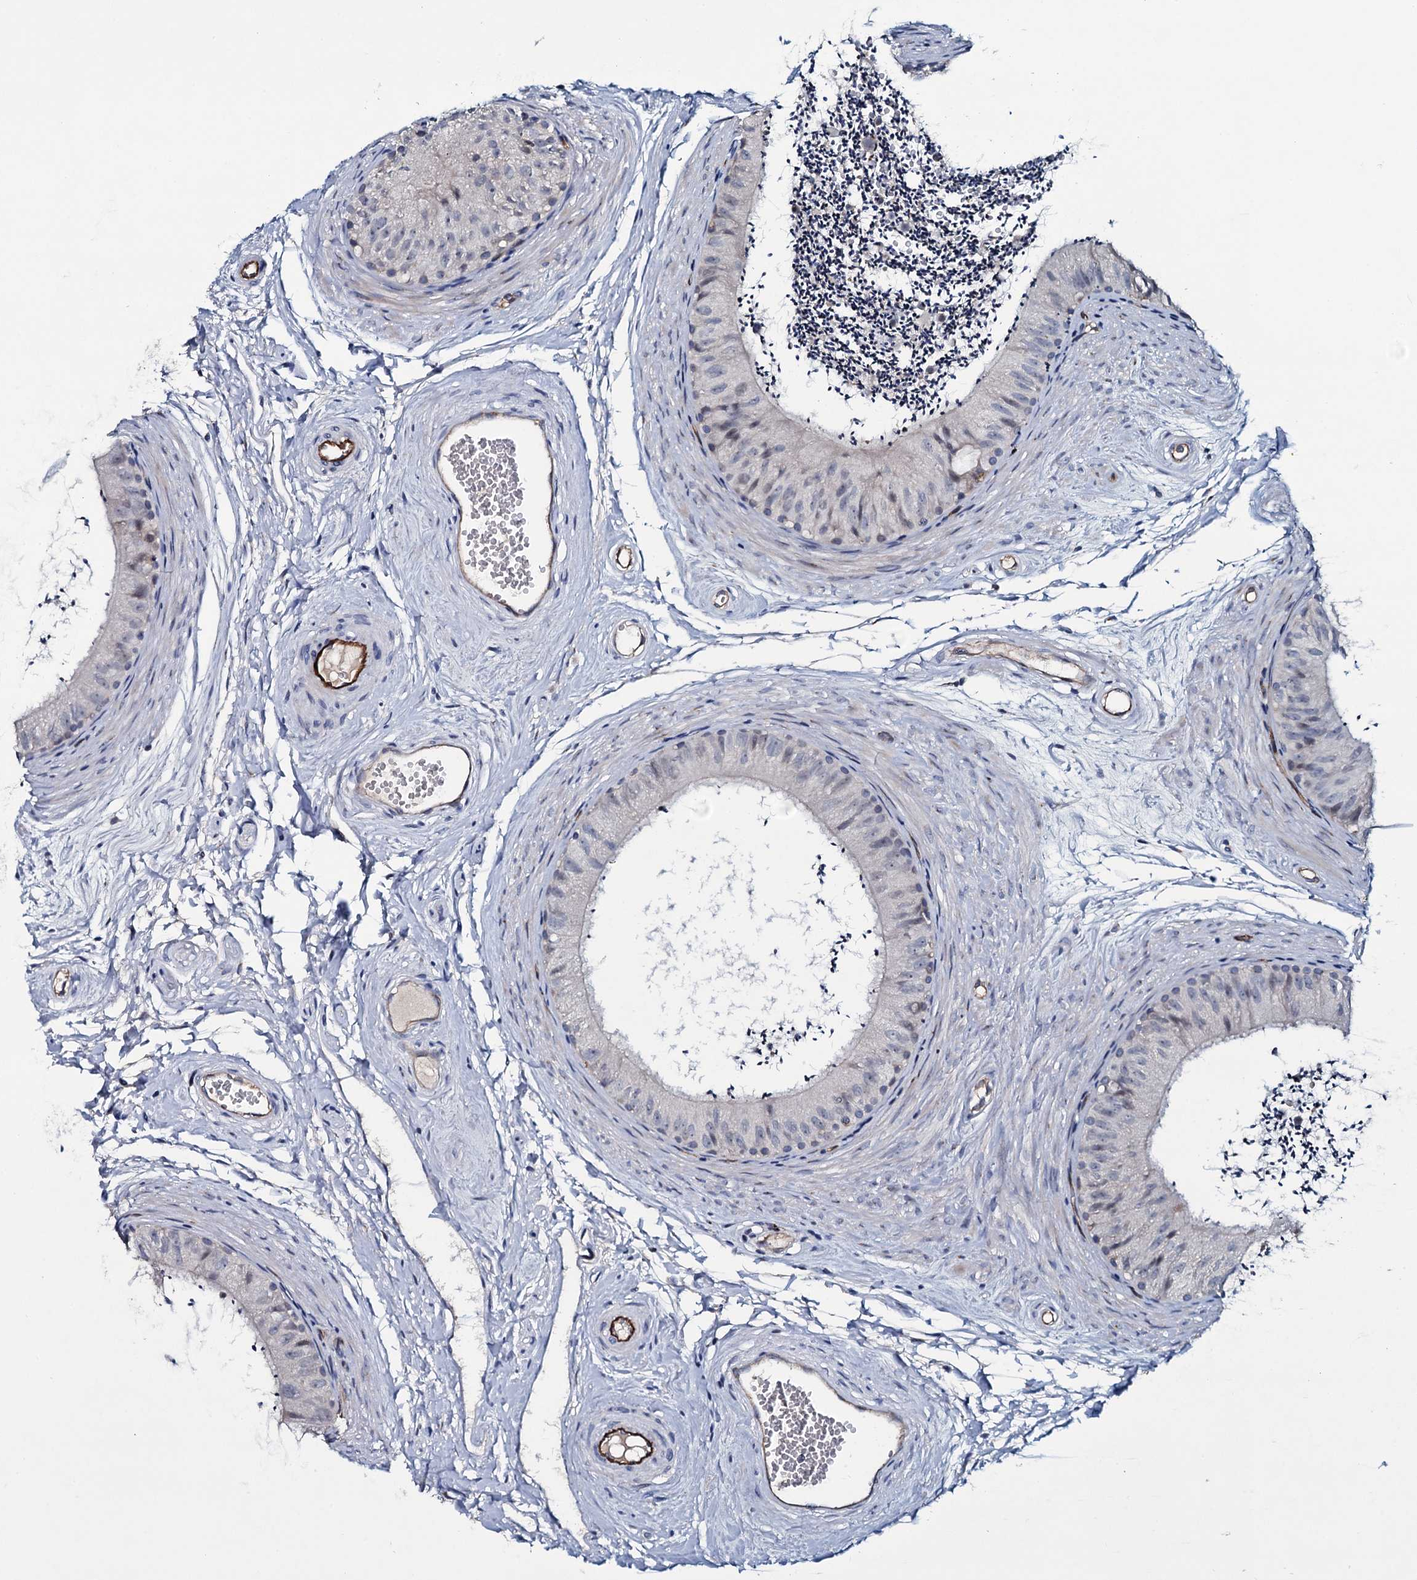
{"staining": {"intensity": "negative", "quantity": "none", "location": "none"}, "tissue": "epididymis", "cell_type": "Glandular cells", "image_type": "normal", "snomed": [{"axis": "morphology", "description": "Normal tissue, NOS"}, {"axis": "topography", "description": "Epididymis"}], "caption": "This is an IHC photomicrograph of benign human epididymis. There is no positivity in glandular cells.", "gene": "CLEC14A", "patient": {"sex": "male", "age": 56}}